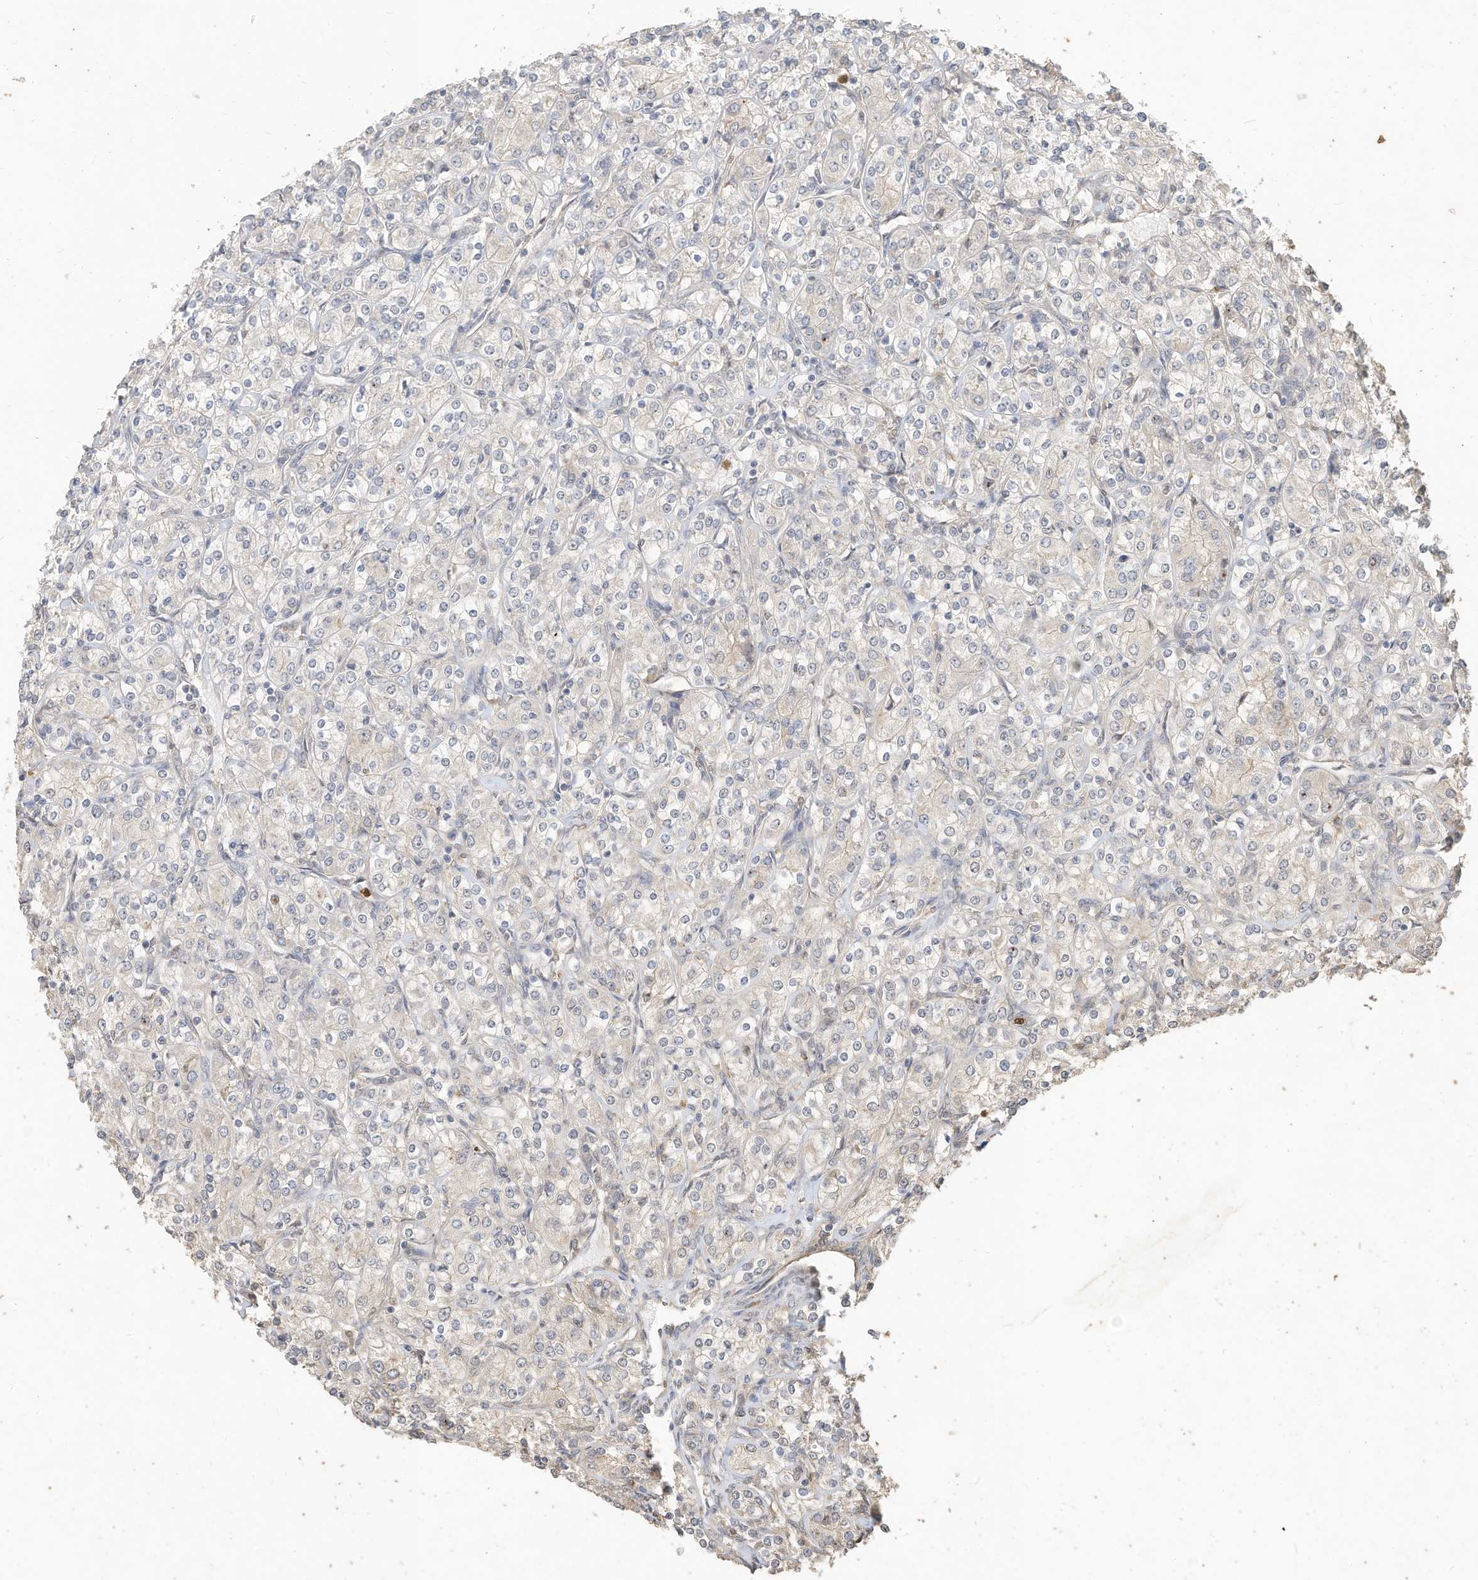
{"staining": {"intensity": "negative", "quantity": "none", "location": "none"}, "tissue": "renal cancer", "cell_type": "Tumor cells", "image_type": "cancer", "snomed": [{"axis": "morphology", "description": "Adenocarcinoma, NOS"}, {"axis": "topography", "description": "Kidney"}], "caption": "The micrograph exhibits no staining of tumor cells in renal cancer (adenocarcinoma). (Stains: DAB (3,3'-diaminobenzidine) immunohistochemistry with hematoxylin counter stain, Microscopy: brightfield microscopy at high magnification).", "gene": "OFD1", "patient": {"sex": "male", "age": 77}}